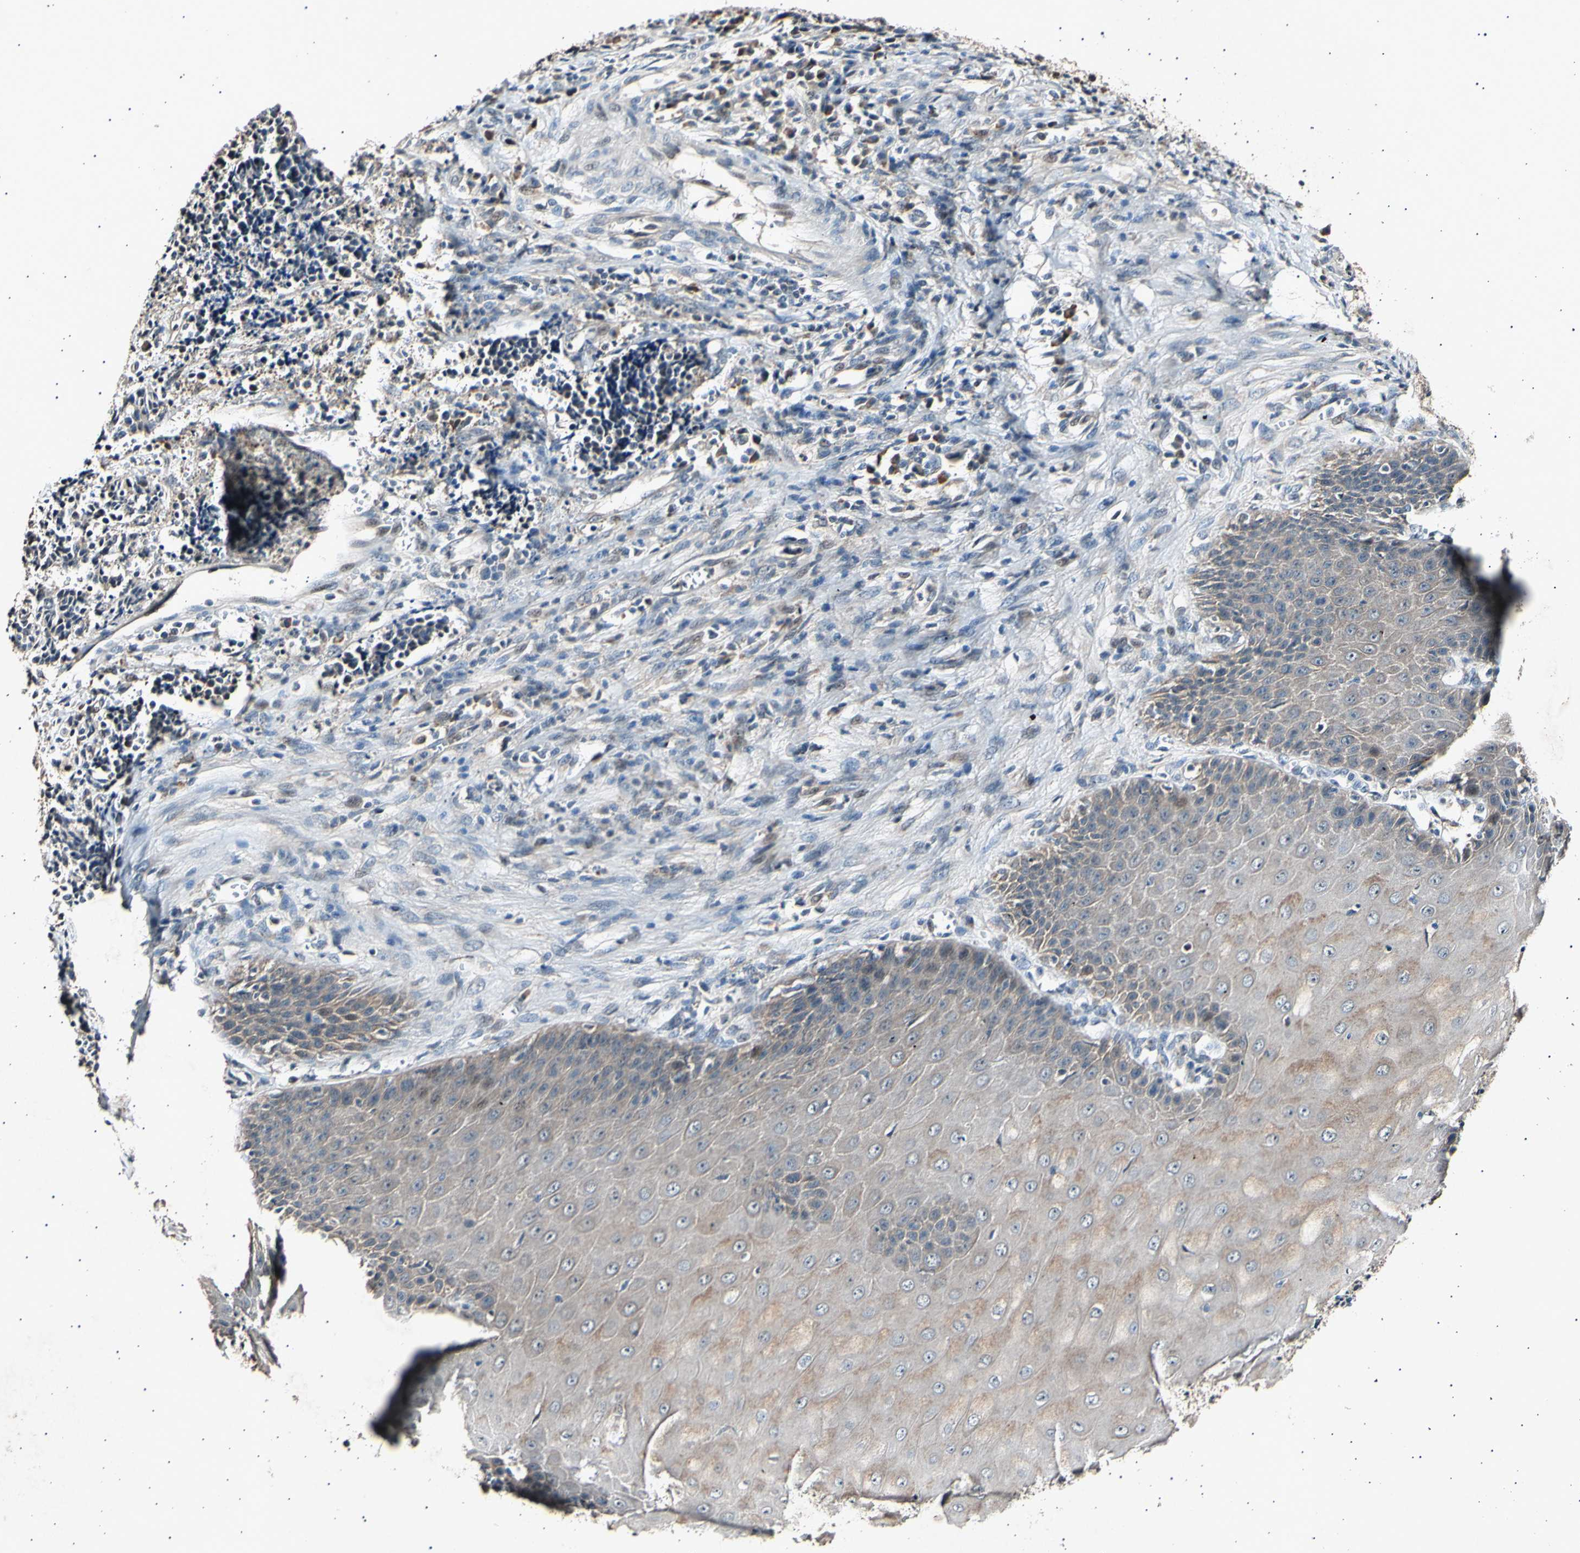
{"staining": {"intensity": "negative", "quantity": "none", "location": "none"}, "tissue": "cervical cancer", "cell_type": "Tumor cells", "image_type": "cancer", "snomed": [{"axis": "morphology", "description": "Squamous cell carcinoma, NOS"}, {"axis": "topography", "description": "Cervix"}], "caption": "Human cervical cancer stained for a protein using immunohistochemistry shows no positivity in tumor cells.", "gene": "ADCY3", "patient": {"sex": "female", "age": 35}}